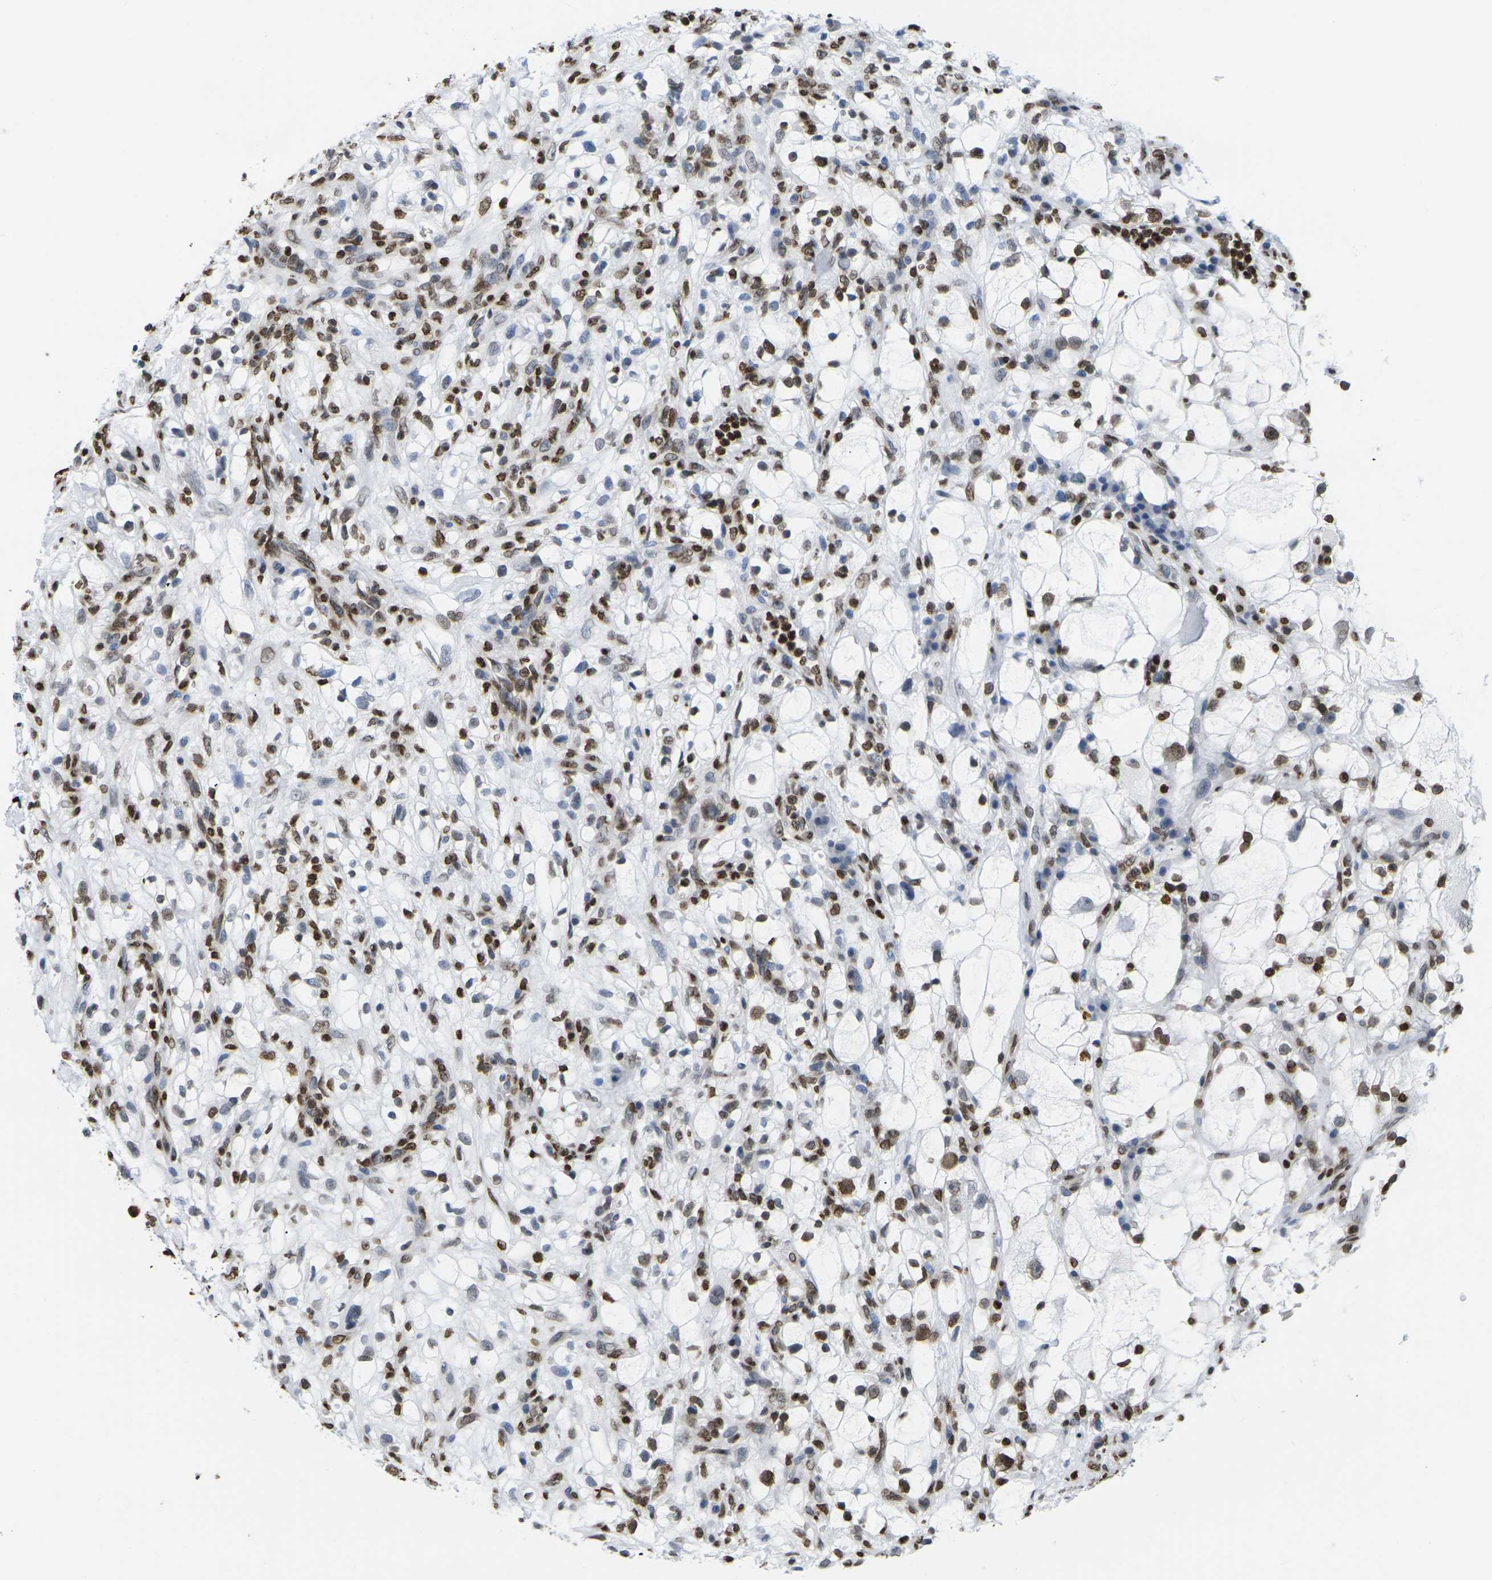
{"staining": {"intensity": "moderate", "quantity": "25%-75%", "location": "nuclear"}, "tissue": "renal cancer", "cell_type": "Tumor cells", "image_type": "cancer", "snomed": [{"axis": "morphology", "description": "Adenocarcinoma, NOS"}, {"axis": "topography", "description": "Kidney"}], "caption": "This is an image of immunohistochemistry staining of renal cancer (adenocarcinoma), which shows moderate expression in the nuclear of tumor cells.", "gene": "H2AC21", "patient": {"sex": "female", "age": 60}}